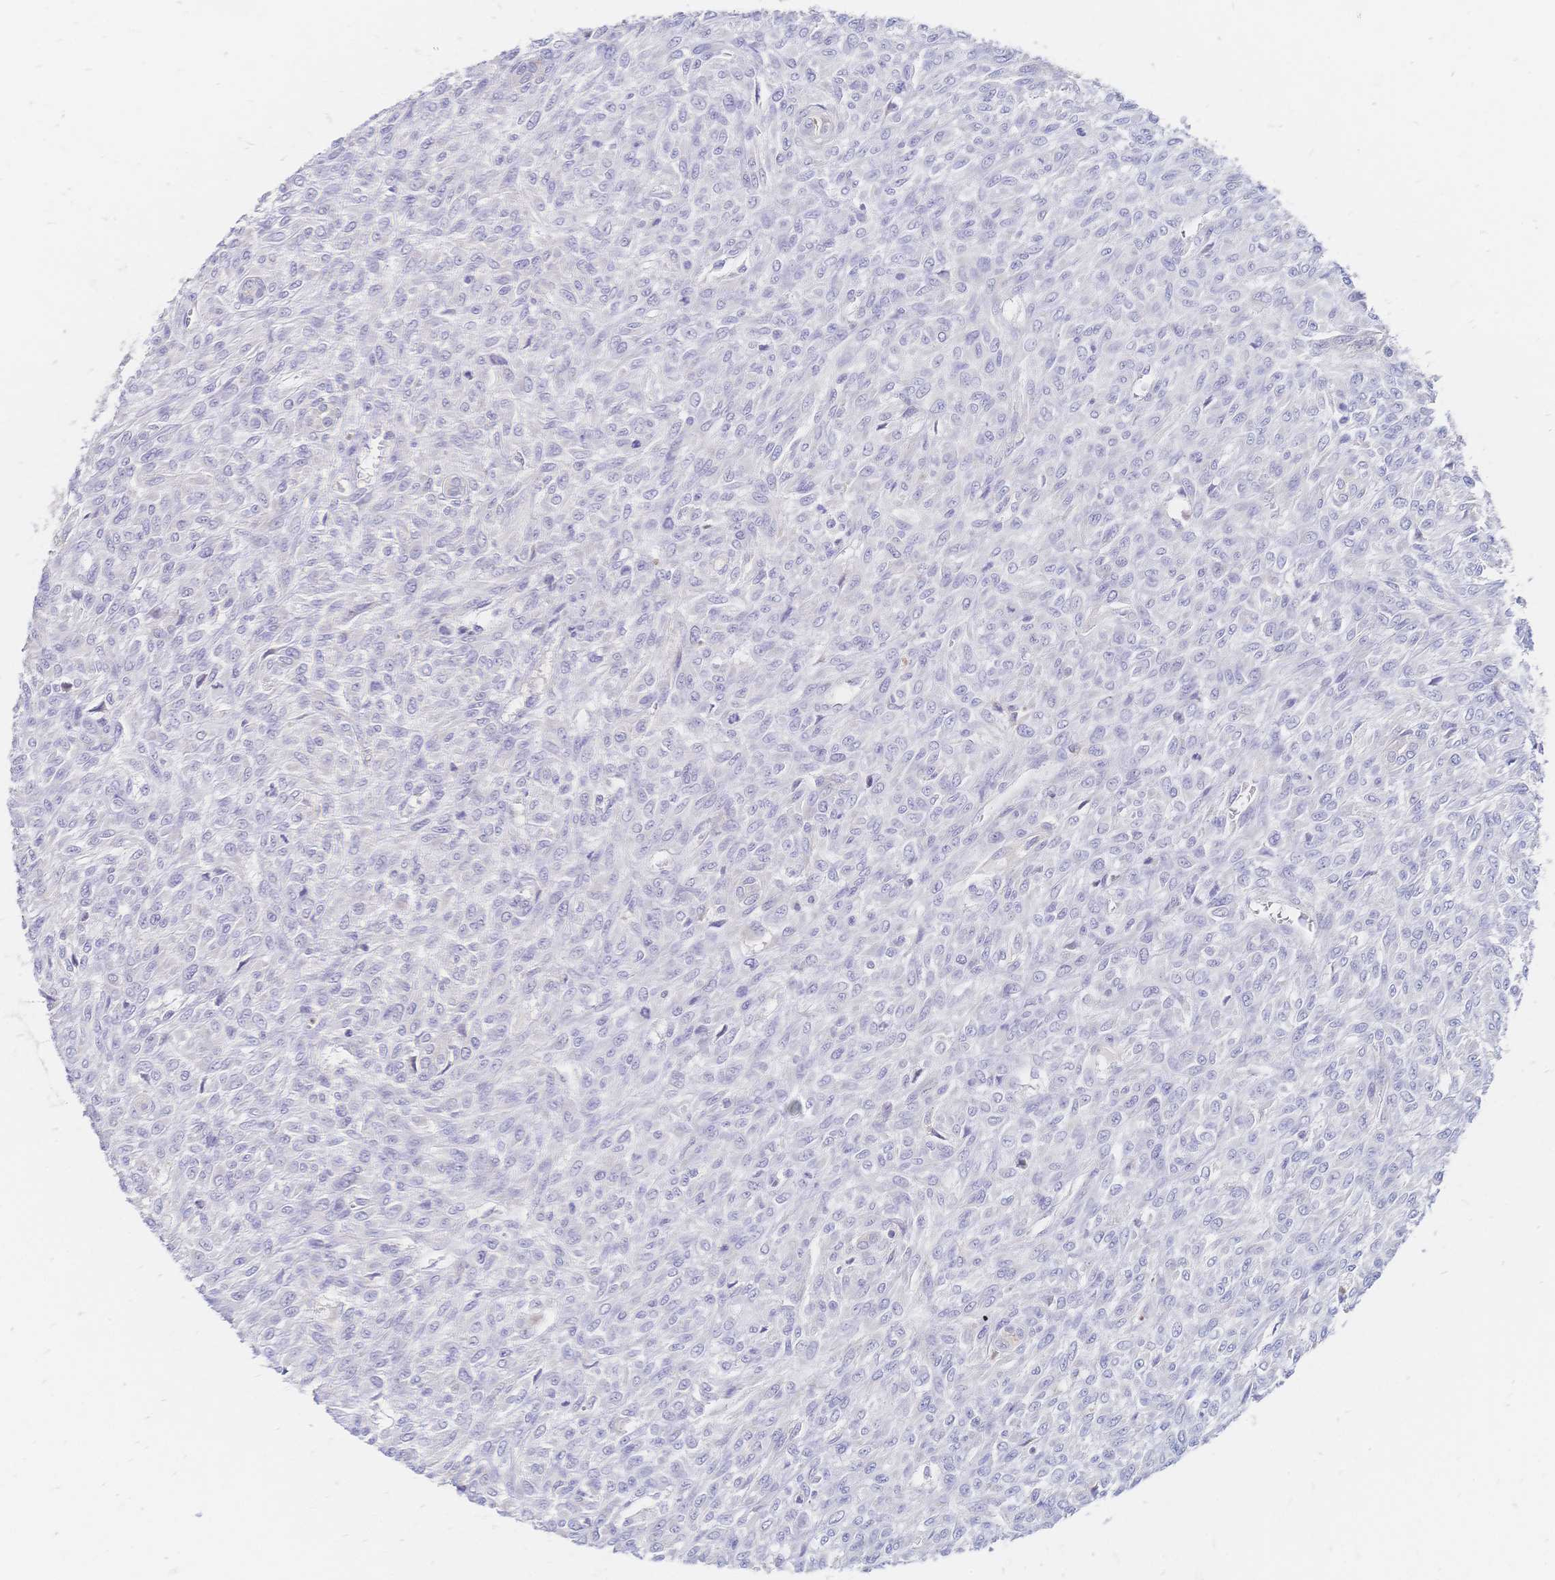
{"staining": {"intensity": "negative", "quantity": "none", "location": "none"}, "tissue": "renal cancer", "cell_type": "Tumor cells", "image_type": "cancer", "snomed": [{"axis": "morphology", "description": "Adenocarcinoma, NOS"}, {"axis": "topography", "description": "Kidney"}], "caption": "This is a image of immunohistochemistry (IHC) staining of adenocarcinoma (renal), which shows no positivity in tumor cells.", "gene": "VWC2L", "patient": {"sex": "male", "age": 58}}